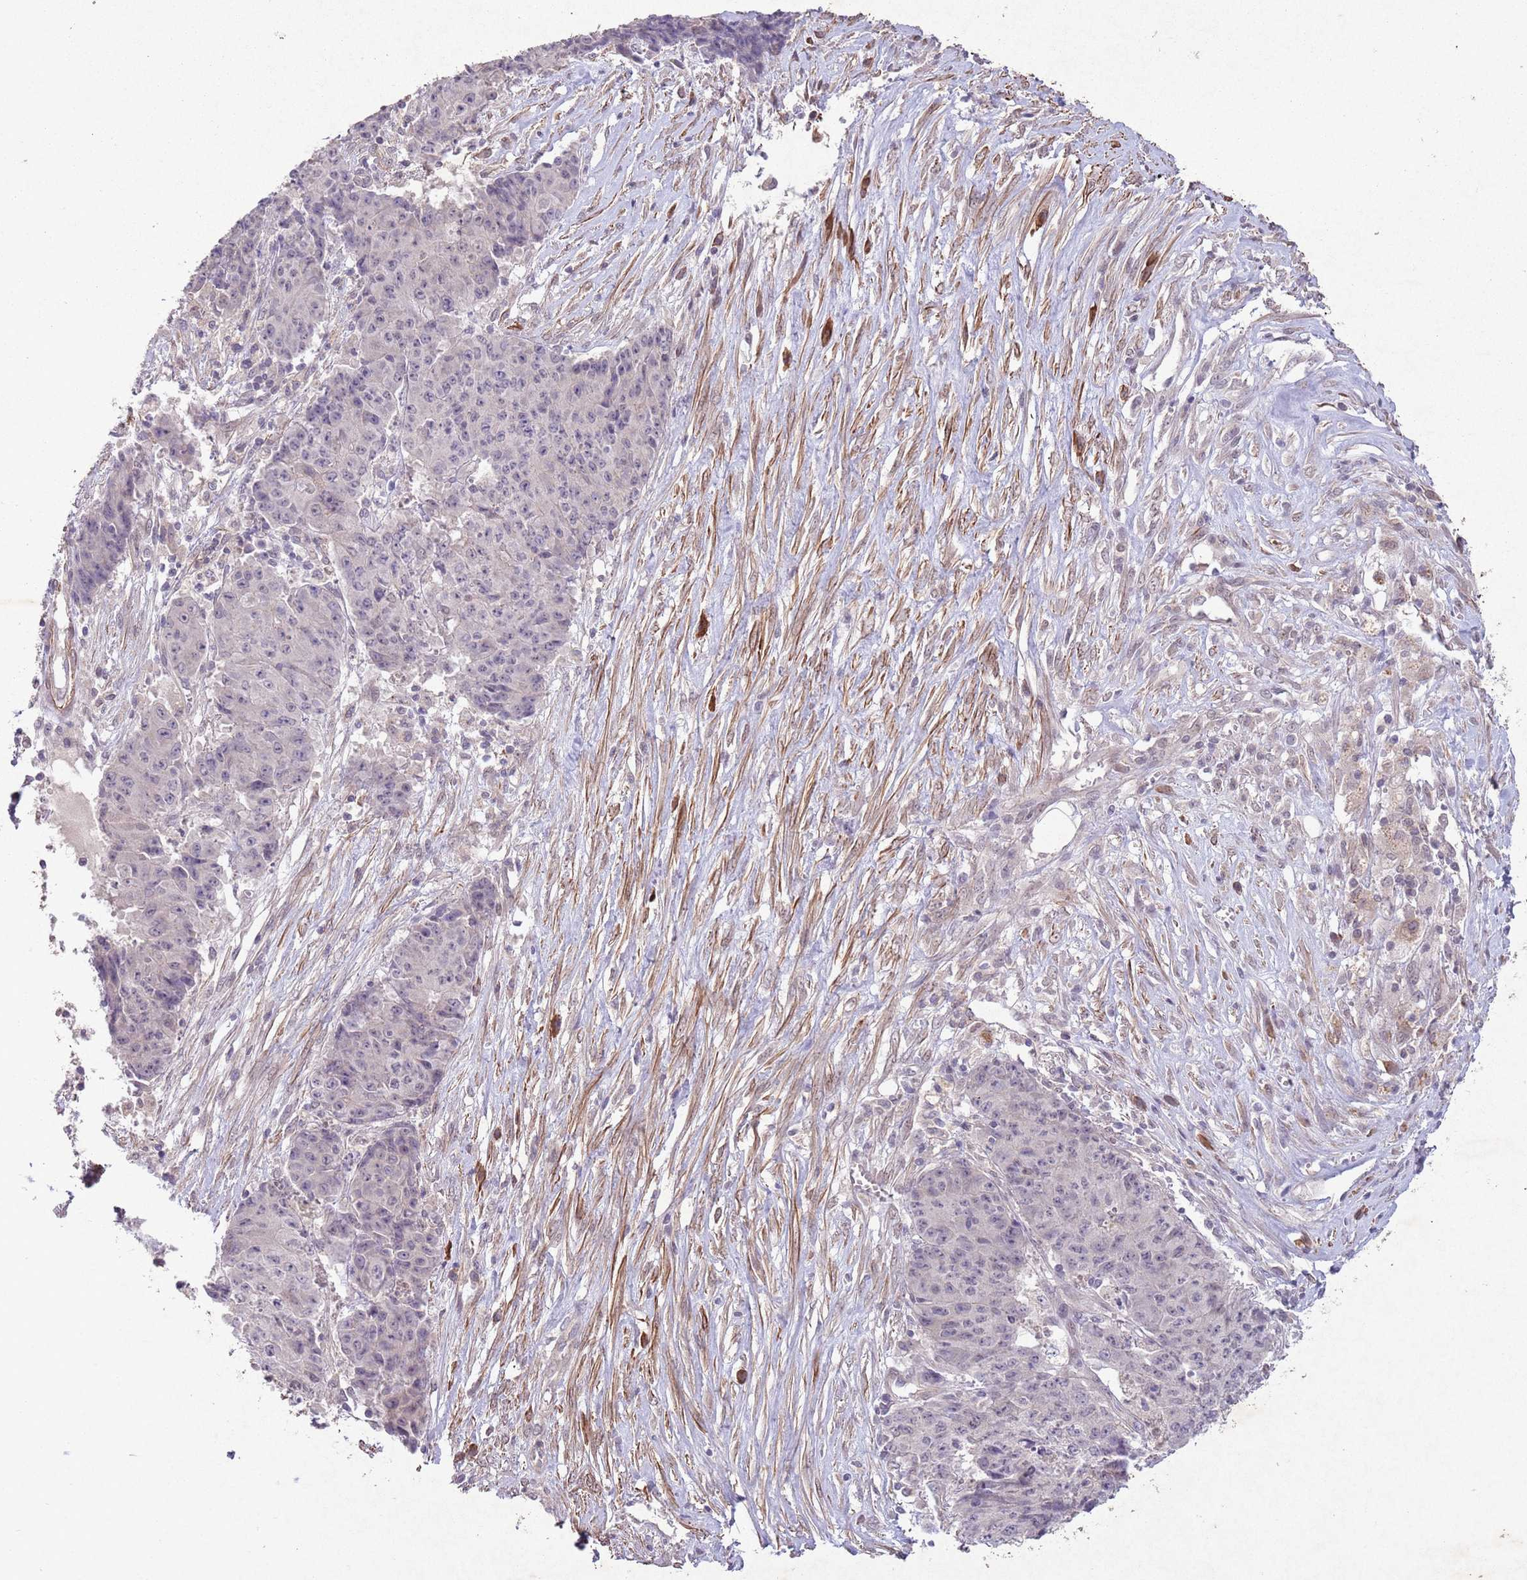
{"staining": {"intensity": "negative", "quantity": "none", "location": "none"}, "tissue": "ovarian cancer", "cell_type": "Tumor cells", "image_type": "cancer", "snomed": [{"axis": "morphology", "description": "Carcinoma, endometroid"}, {"axis": "topography", "description": "Ovary"}], "caption": "An immunohistochemistry image of ovarian cancer (endometroid carcinoma) is shown. There is no staining in tumor cells of ovarian cancer (endometroid carcinoma). (DAB immunohistochemistry (IHC) visualized using brightfield microscopy, high magnification).", "gene": "CCNI", "patient": {"sex": "female", "age": 42}}